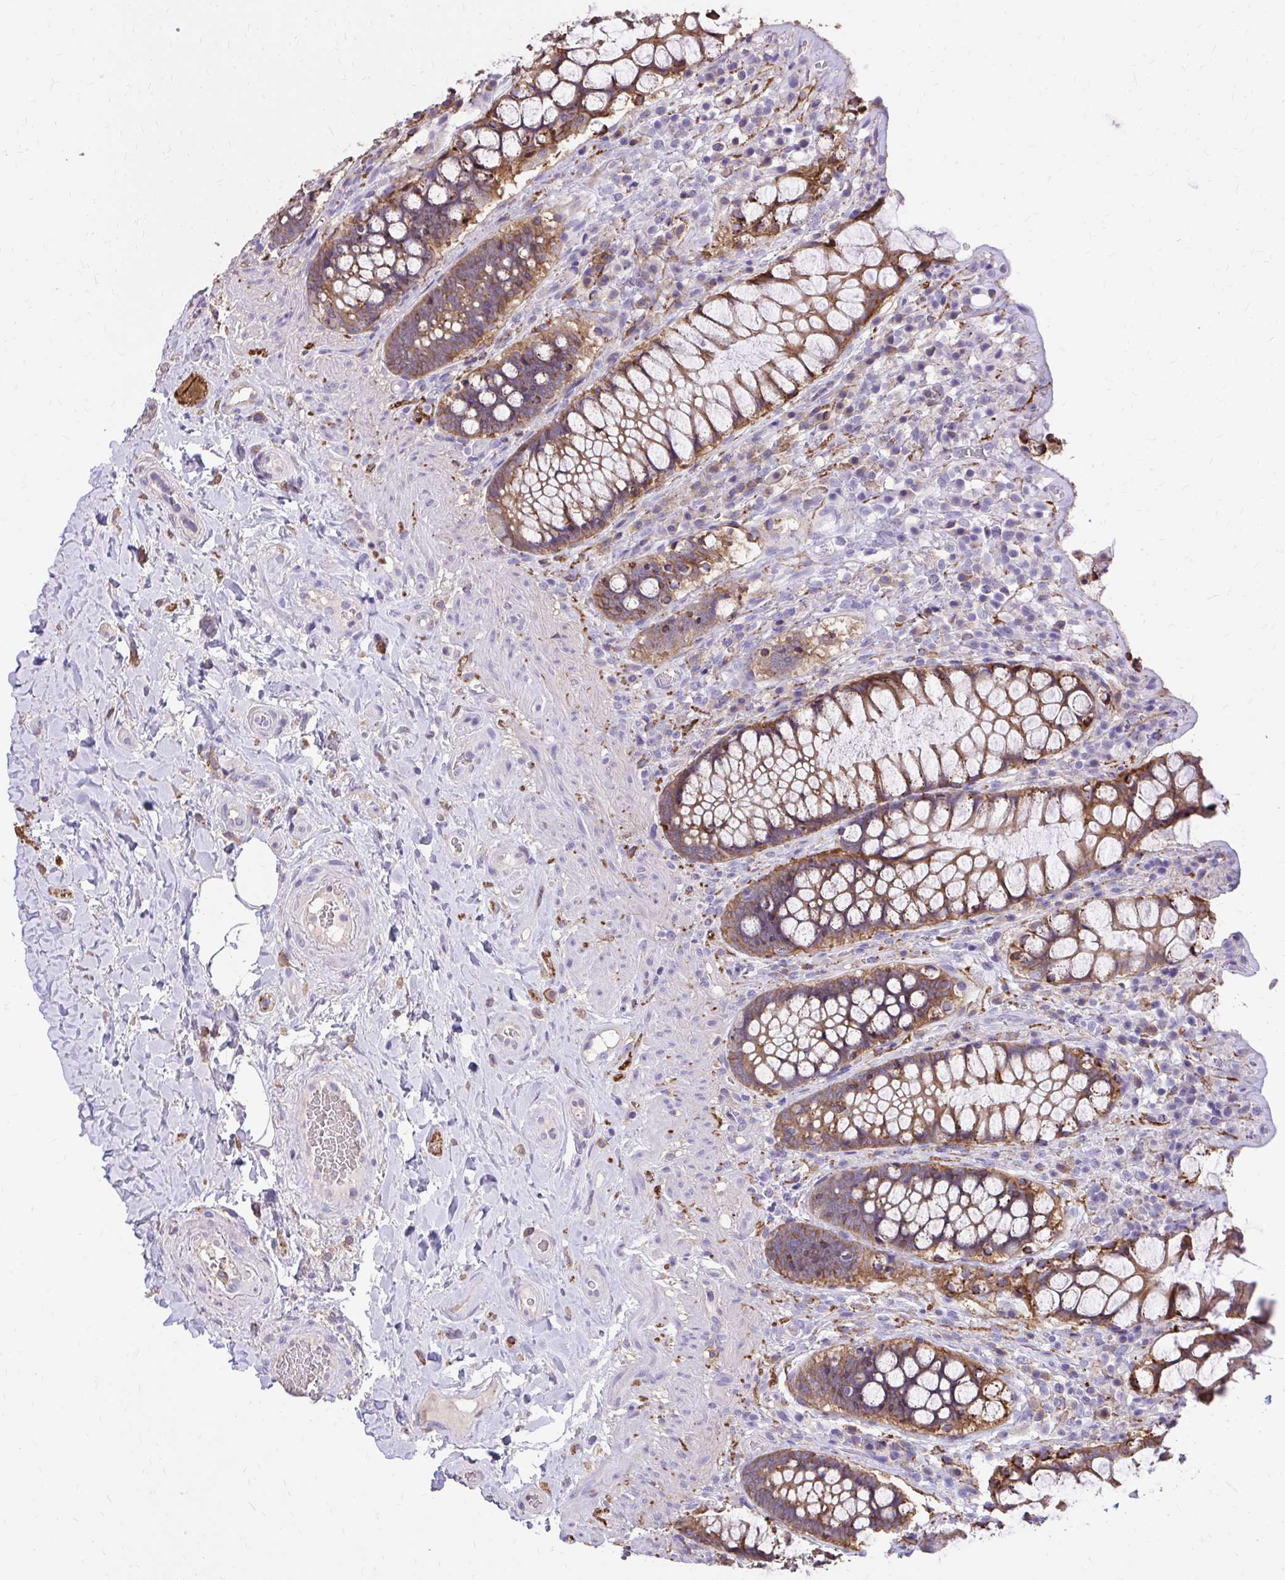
{"staining": {"intensity": "moderate", "quantity": ">75%", "location": "cytoplasmic/membranous"}, "tissue": "rectum", "cell_type": "Glandular cells", "image_type": "normal", "snomed": [{"axis": "morphology", "description": "Normal tissue, NOS"}, {"axis": "topography", "description": "Rectum"}], "caption": "This histopathology image demonstrates immunohistochemistry staining of normal human rectum, with medium moderate cytoplasmic/membranous staining in about >75% of glandular cells.", "gene": "EPB41L1", "patient": {"sex": "female", "age": 58}}